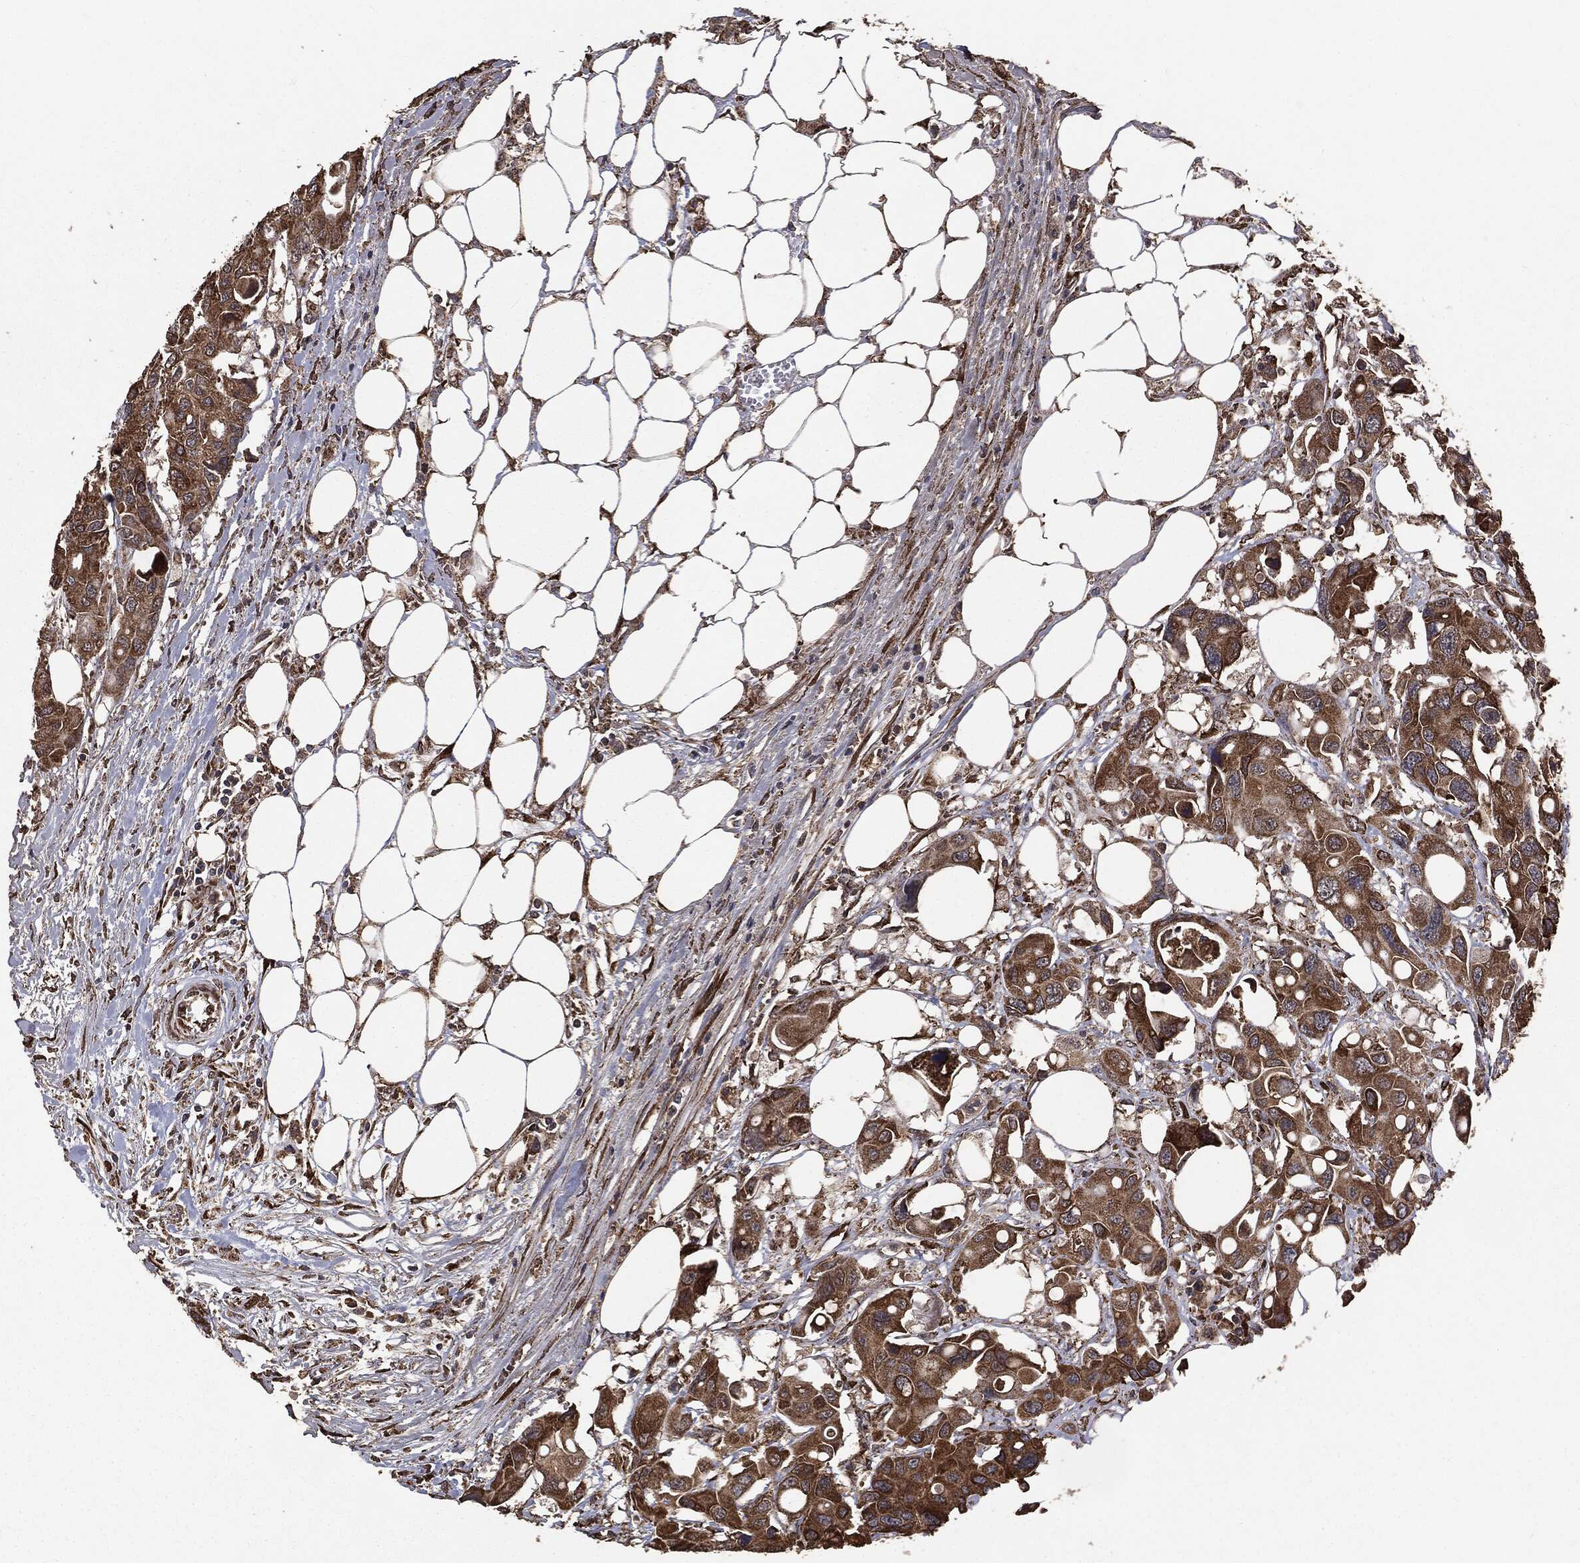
{"staining": {"intensity": "moderate", "quantity": ">75%", "location": "cytoplasmic/membranous"}, "tissue": "colorectal cancer", "cell_type": "Tumor cells", "image_type": "cancer", "snomed": [{"axis": "morphology", "description": "Adenocarcinoma, NOS"}, {"axis": "topography", "description": "Colon"}], "caption": "DAB (3,3'-diaminobenzidine) immunohistochemical staining of human colorectal adenocarcinoma exhibits moderate cytoplasmic/membranous protein staining in approximately >75% of tumor cells. The protein is shown in brown color, while the nuclei are stained blue.", "gene": "MTOR", "patient": {"sex": "male", "age": 77}}